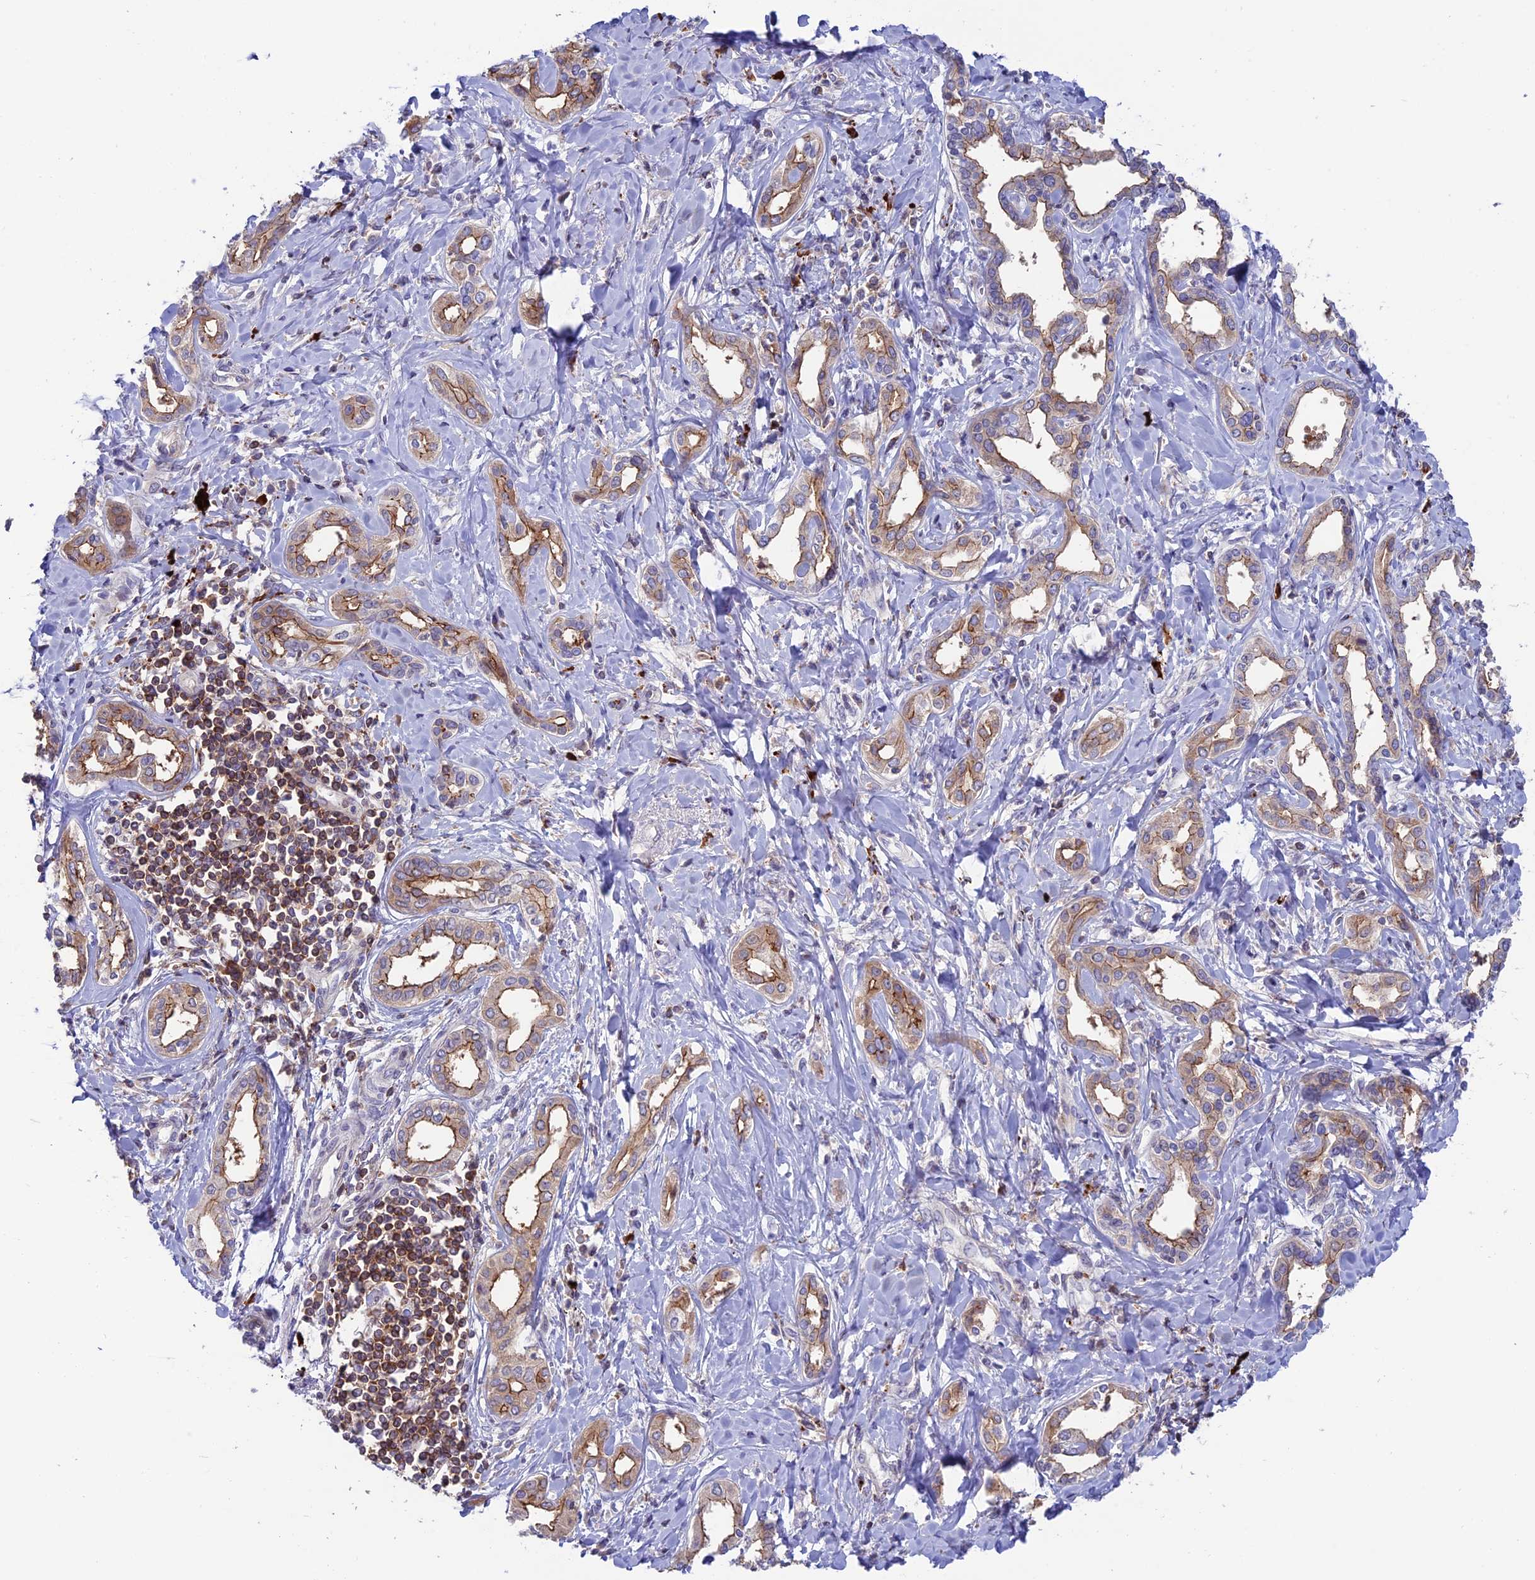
{"staining": {"intensity": "moderate", "quantity": "25%-75%", "location": "cytoplasmic/membranous"}, "tissue": "liver cancer", "cell_type": "Tumor cells", "image_type": "cancer", "snomed": [{"axis": "morphology", "description": "Cholangiocarcinoma"}, {"axis": "topography", "description": "Liver"}], "caption": "DAB (3,3'-diaminobenzidine) immunohistochemical staining of human liver cholangiocarcinoma displays moderate cytoplasmic/membranous protein staining in about 25%-75% of tumor cells.", "gene": "ARHGEF18", "patient": {"sex": "female", "age": 77}}